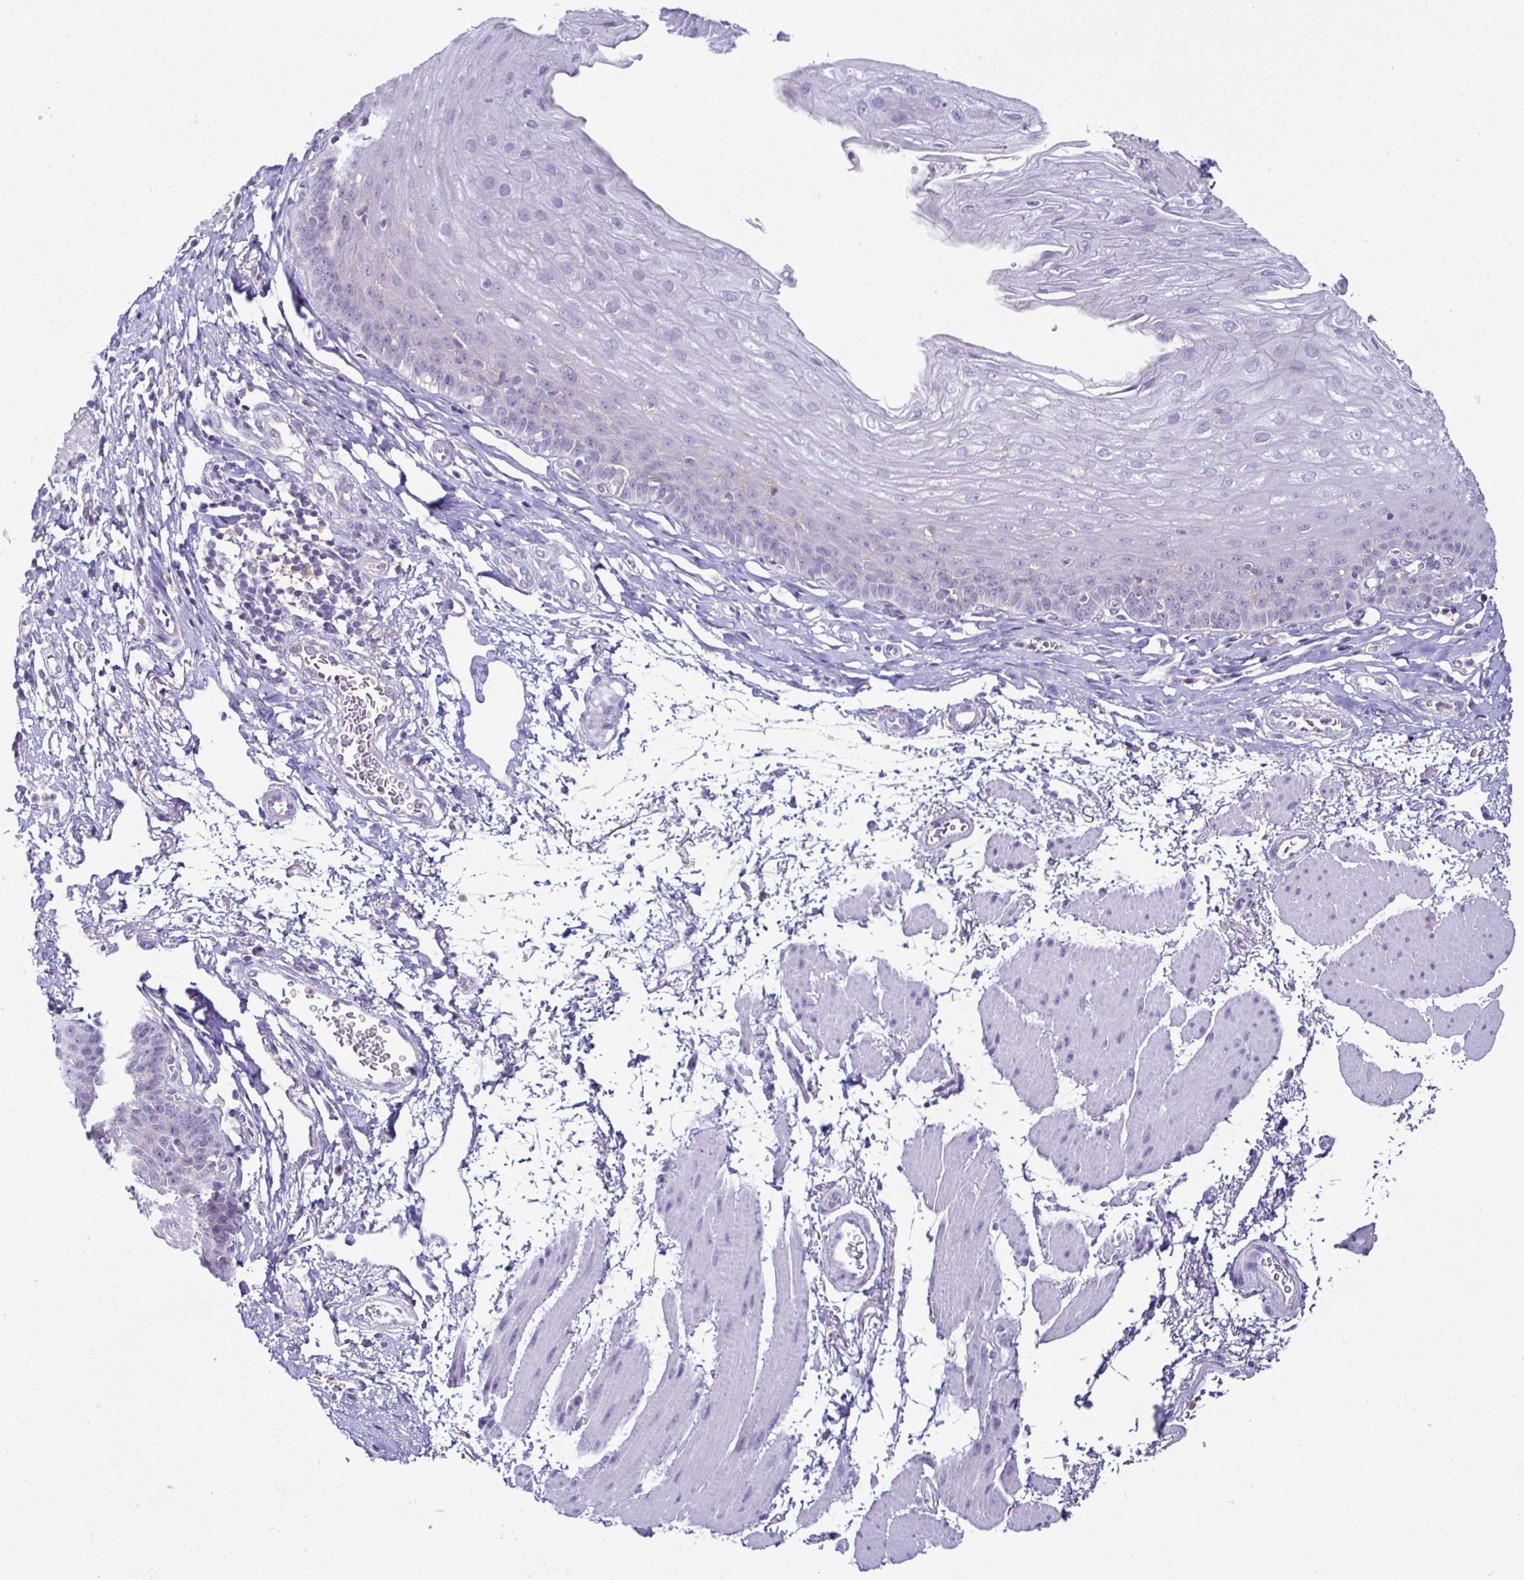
{"staining": {"intensity": "negative", "quantity": "none", "location": "none"}, "tissue": "esophagus", "cell_type": "Squamous epithelial cells", "image_type": "normal", "snomed": [{"axis": "morphology", "description": "Normal tissue, NOS"}, {"axis": "topography", "description": "Esophagus"}], "caption": "Squamous epithelial cells show no significant positivity in normal esophagus. (DAB (3,3'-diaminobenzidine) immunohistochemistry (IHC), high magnification).", "gene": "SIRPA", "patient": {"sex": "female", "age": 81}}